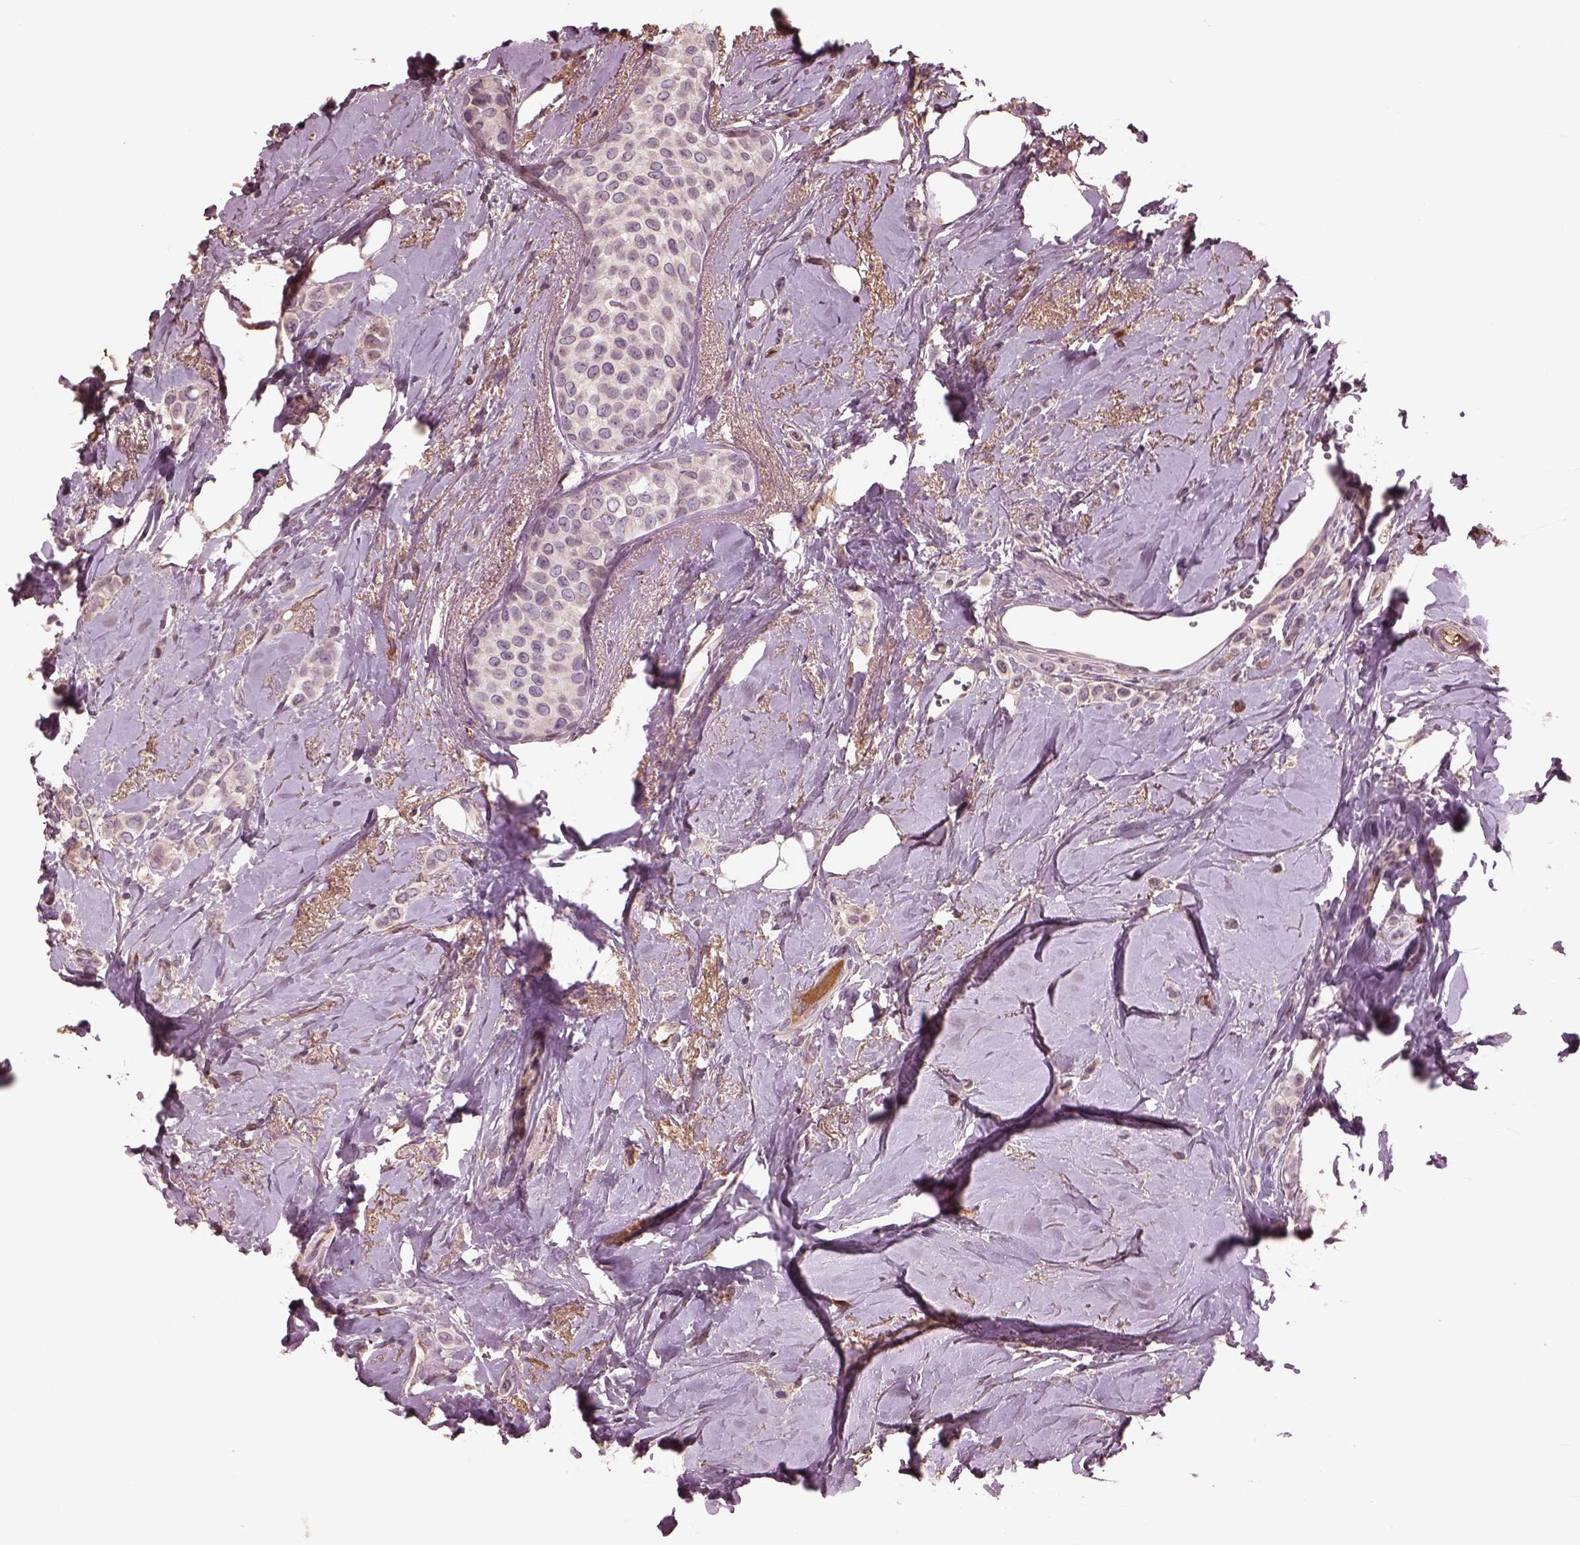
{"staining": {"intensity": "negative", "quantity": "none", "location": "none"}, "tissue": "breast cancer", "cell_type": "Tumor cells", "image_type": "cancer", "snomed": [{"axis": "morphology", "description": "Lobular carcinoma"}, {"axis": "topography", "description": "Breast"}], "caption": "A high-resolution image shows immunohistochemistry staining of breast cancer, which shows no significant positivity in tumor cells. The staining is performed using DAB brown chromogen with nuclei counter-stained in using hematoxylin.", "gene": "PTX4", "patient": {"sex": "female", "age": 66}}